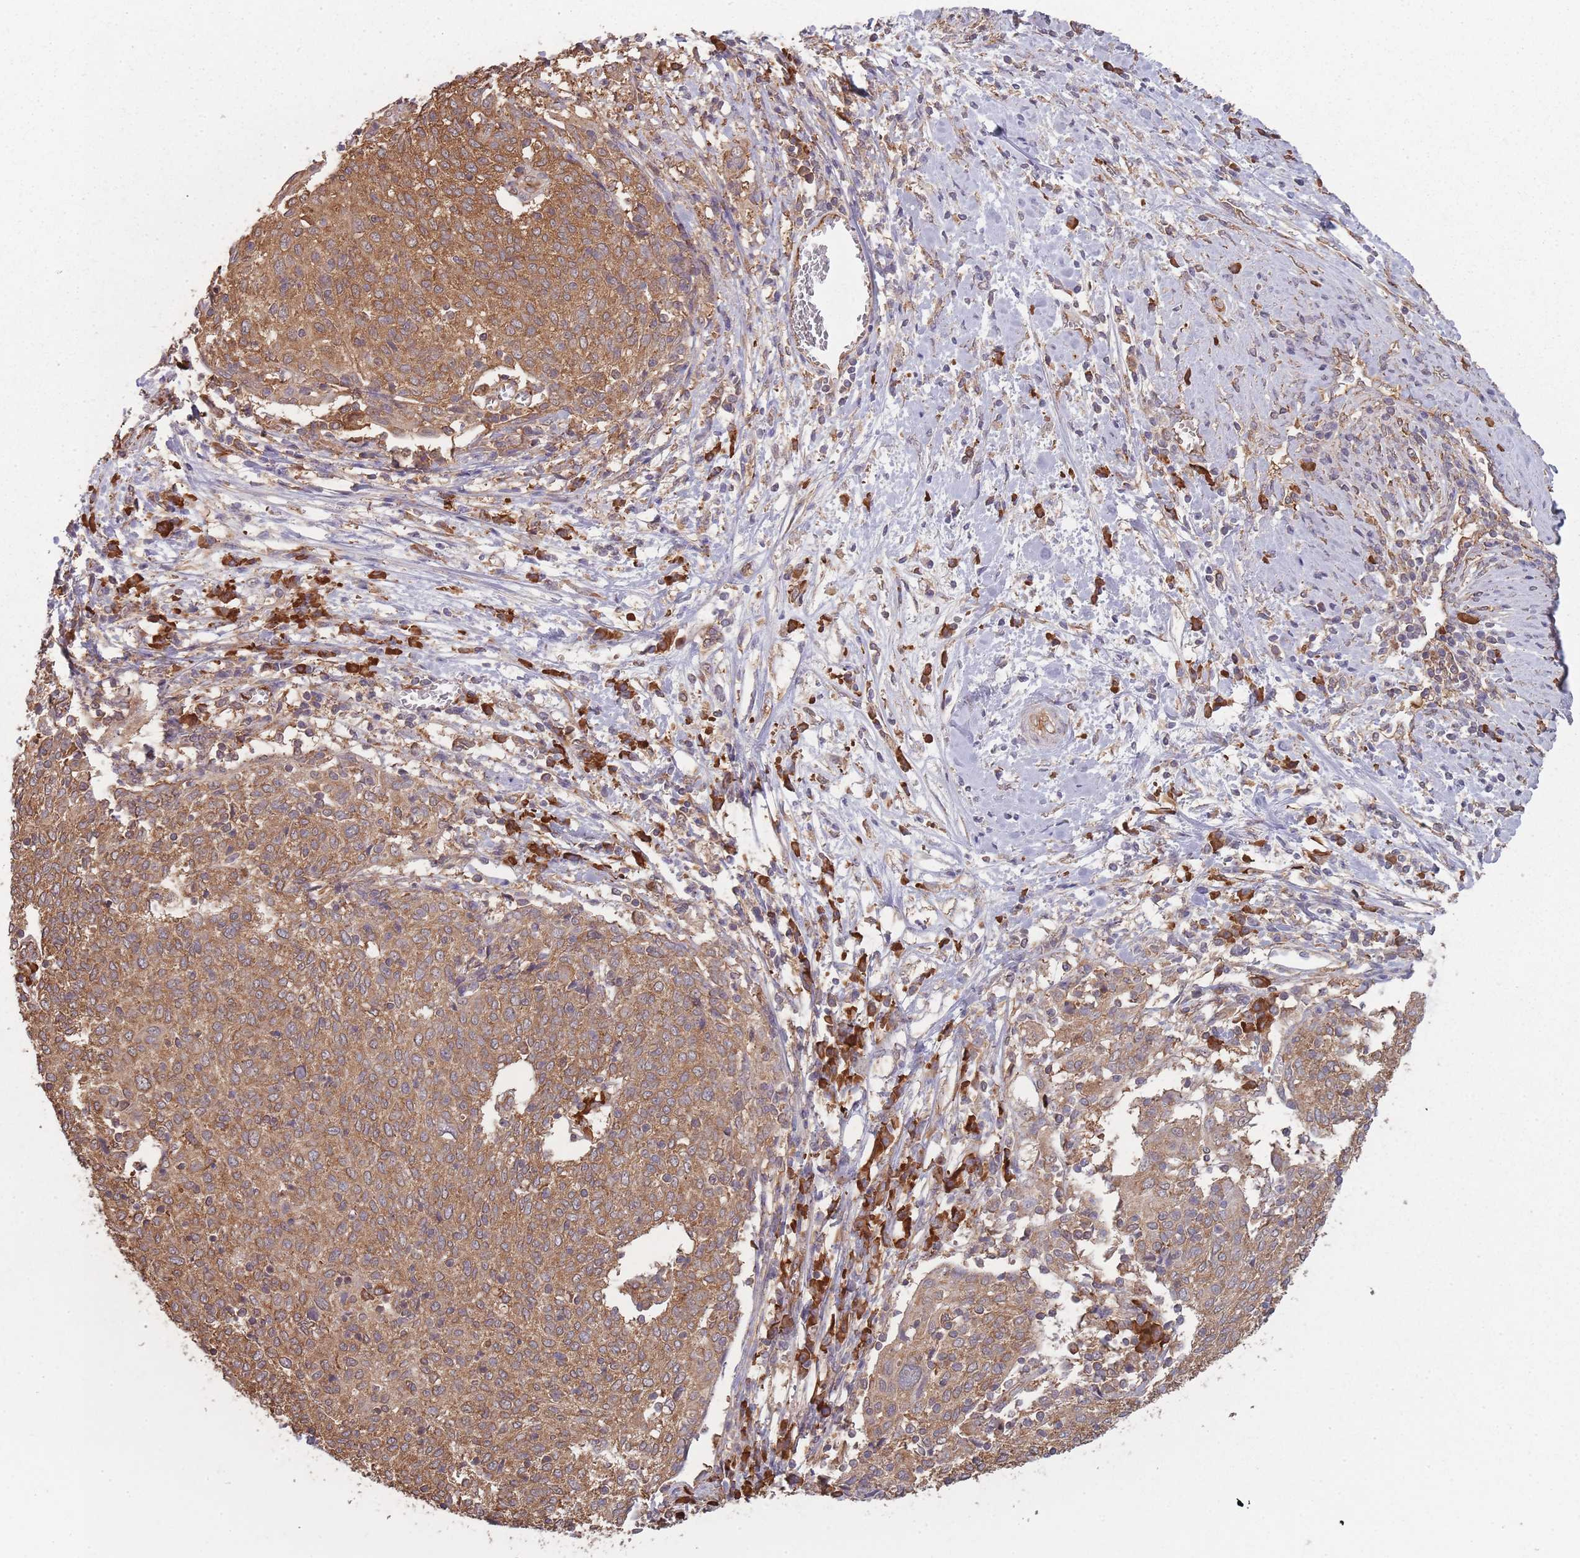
{"staining": {"intensity": "moderate", "quantity": ">75%", "location": "cytoplasmic/membranous"}, "tissue": "cervical cancer", "cell_type": "Tumor cells", "image_type": "cancer", "snomed": [{"axis": "morphology", "description": "Squamous cell carcinoma, NOS"}, {"axis": "topography", "description": "Cervix"}], "caption": "Squamous cell carcinoma (cervical) was stained to show a protein in brown. There is medium levels of moderate cytoplasmic/membranous staining in about >75% of tumor cells.", "gene": "SANBR", "patient": {"sex": "female", "age": 52}}